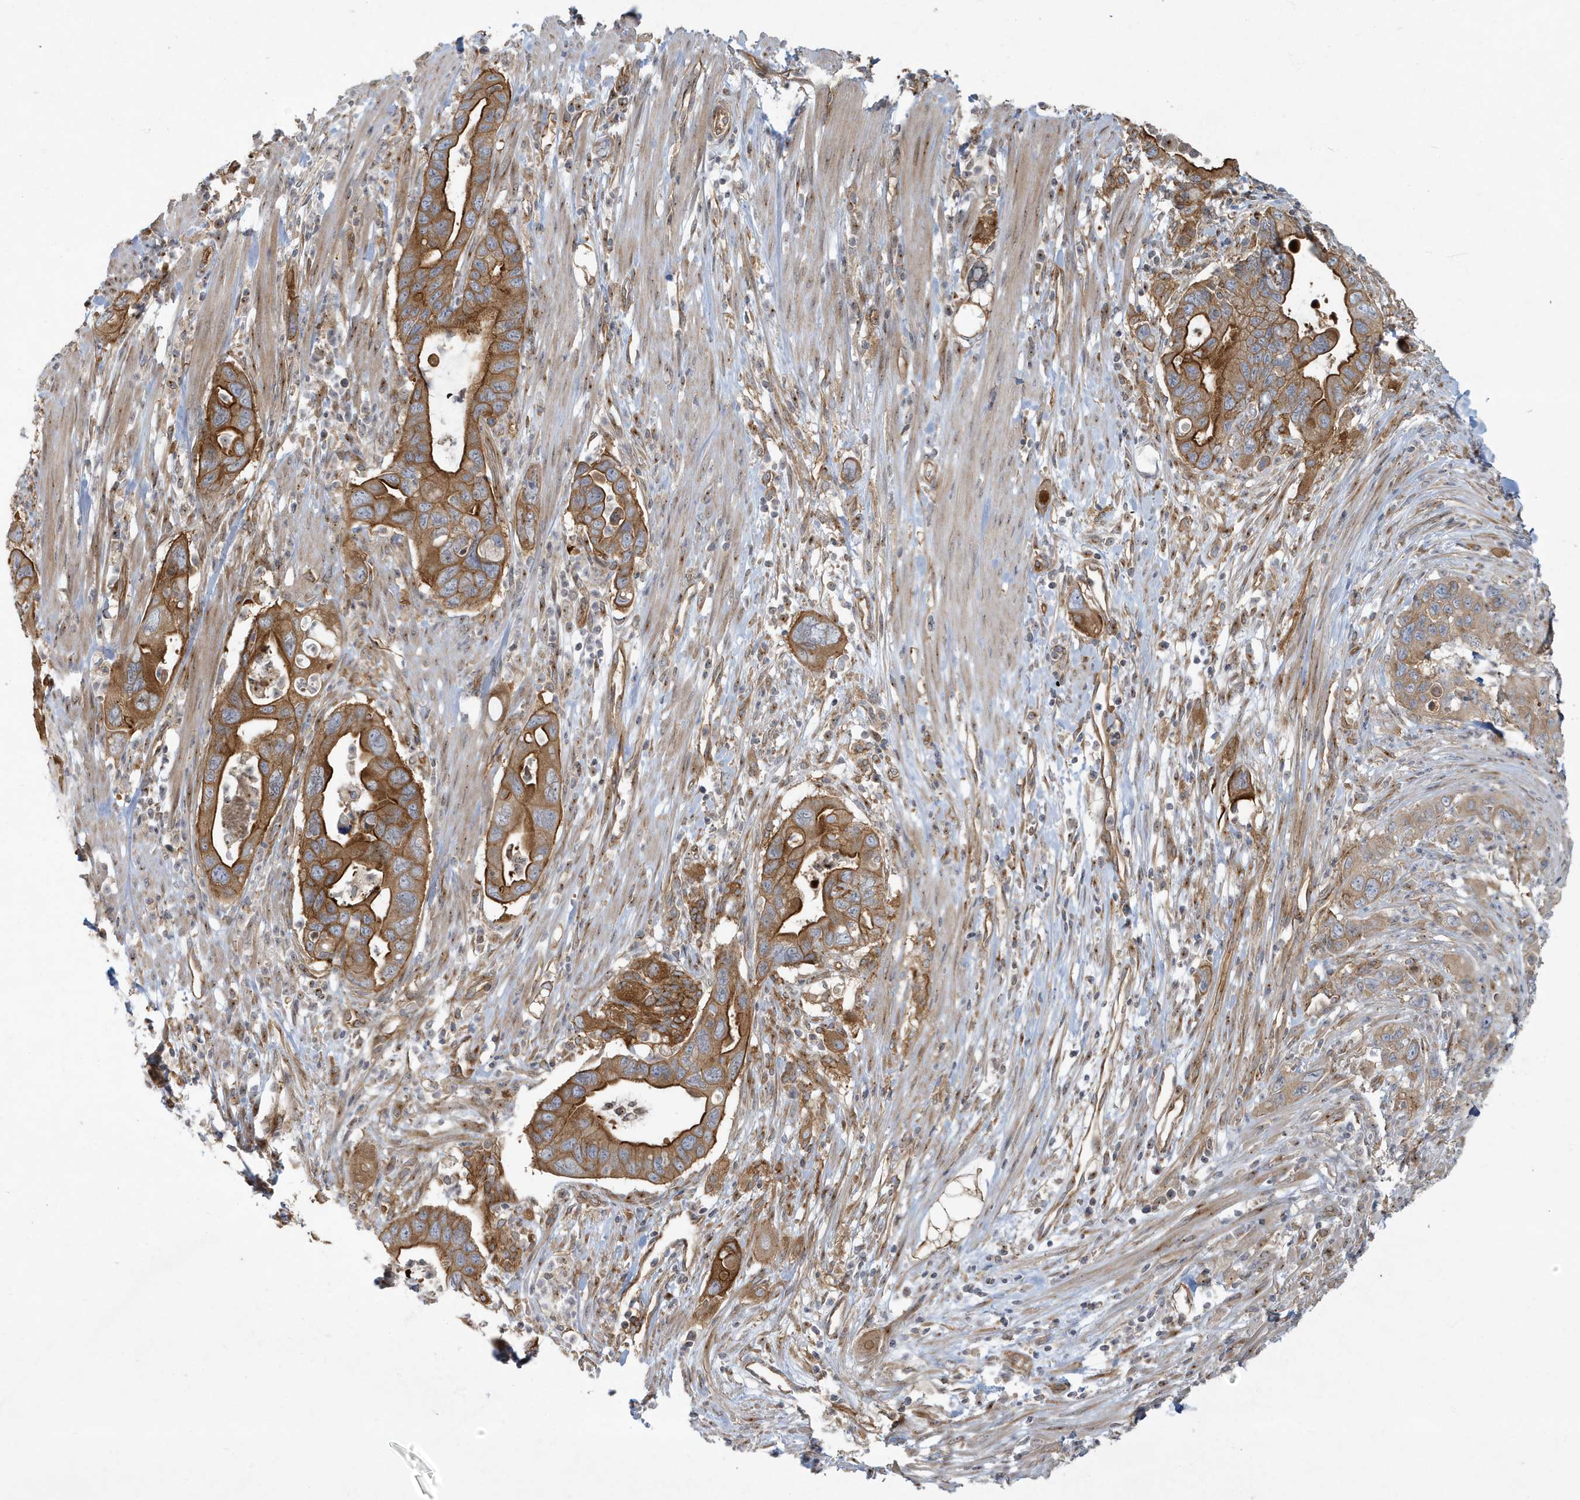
{"staining": {"intensity": "strong", "quantity": ">75%", "location": "cytoplasmic/membranous"}, "tissue": "pancreatic cancer", "cell_type": "Tumor cells", "image_type": "cancer", "snomed": [{"axis": "morphology", "description": "Adenocarcinoma, NOS"}, {"axis": "topography", "description": "Pancreas"}], "caption": "Immunohistochemical staining of pancreatic cancer (adenocarcinoma) displays high levels of strong cytoplasmic/membranous protein staining in about >75% of tumor cells.", "gene": "ATP23", "patient": {"sex": "female", "age": 71}}